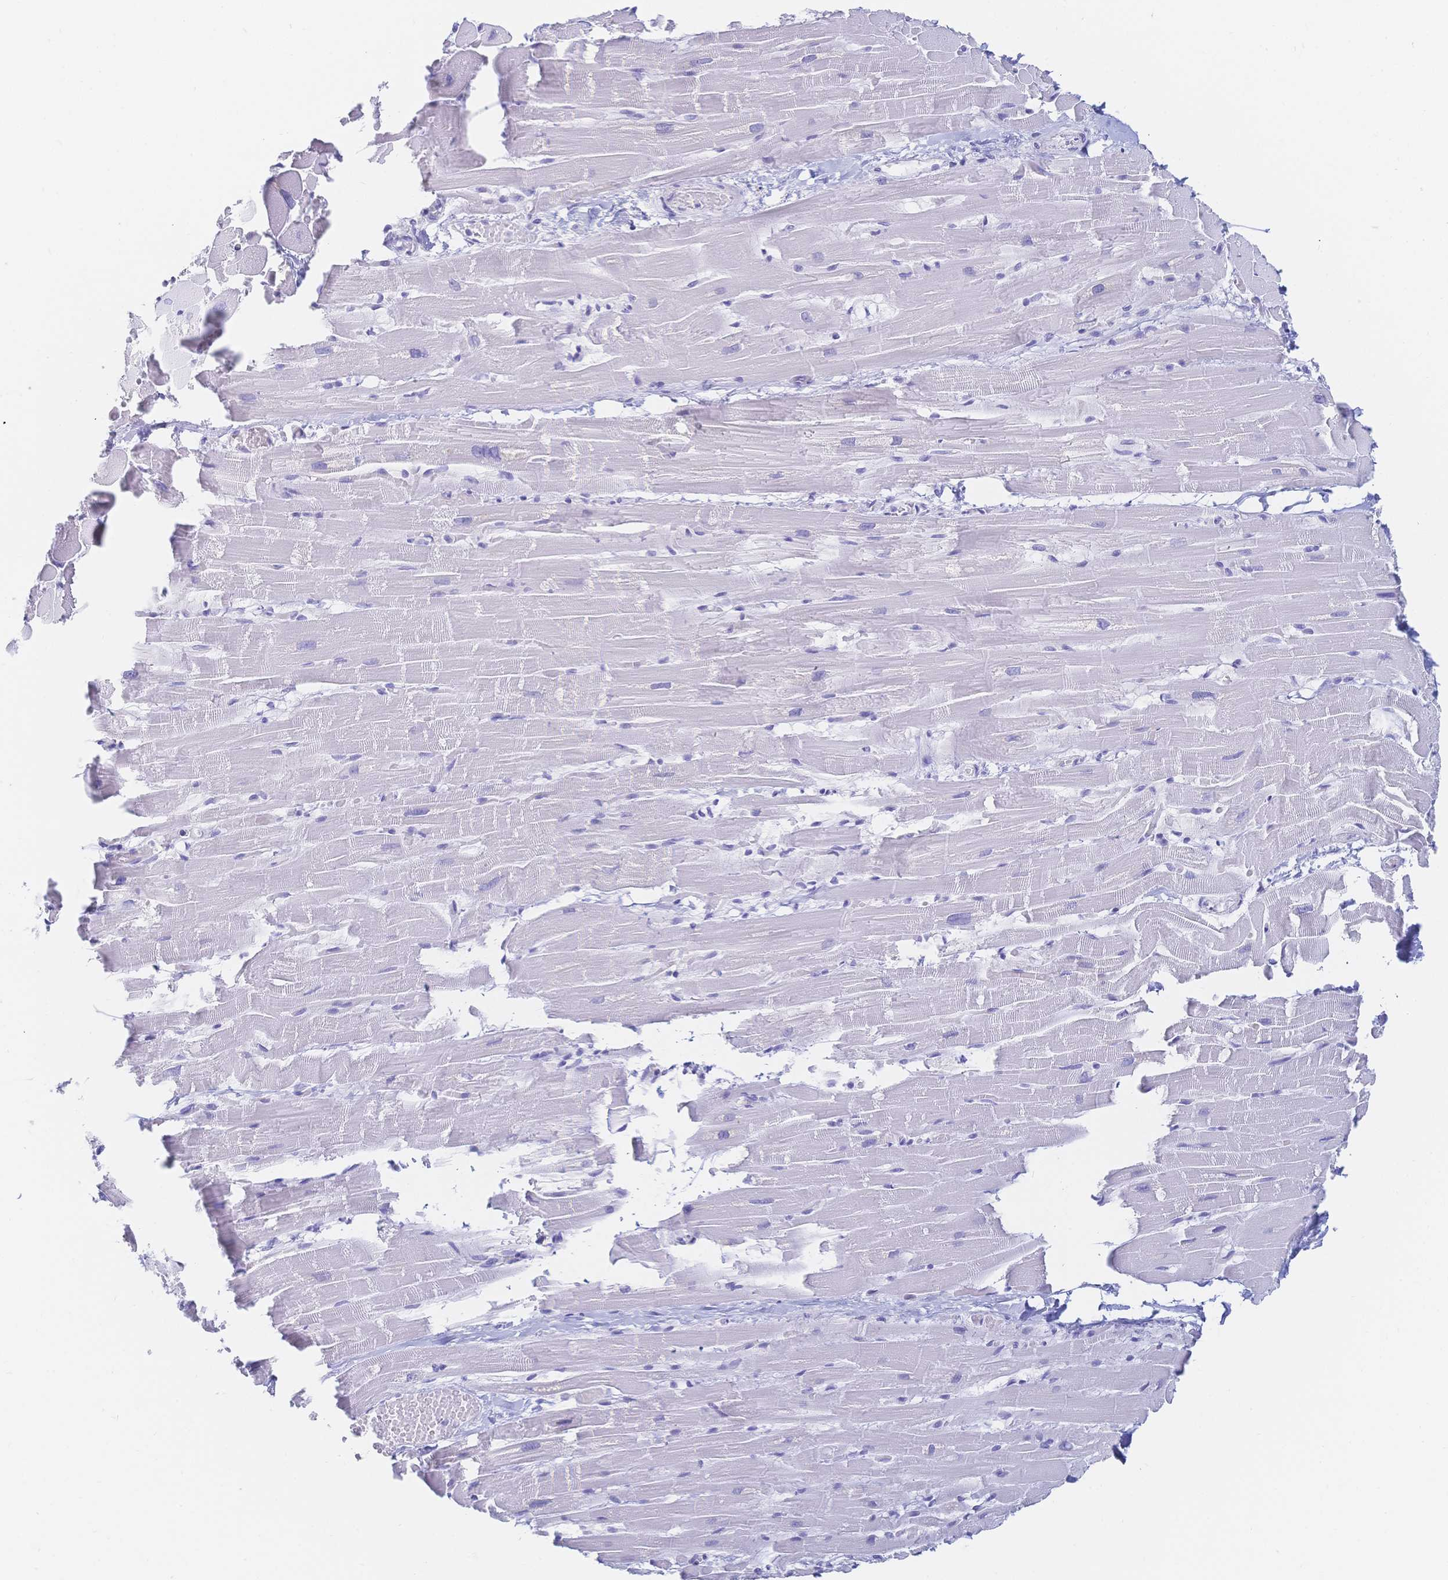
{"staining": {"intensity": "negative", "quantity": "none", "location": "none"}, "tissue": "heart muscle", "cell_type": "Cardiomyocytes", "image_type": "normal", "snomed": [{"axis": "morphology", "description": "Normal tissue, NOS"}, {"axis": "topography", "description": "Heart"}], "caption": "Heart muscle stained for a protein using IHC reveals no staining cardiomyocytes.", "gene": "MEP1B", "patient": {"sex": "male", "age": 37}}